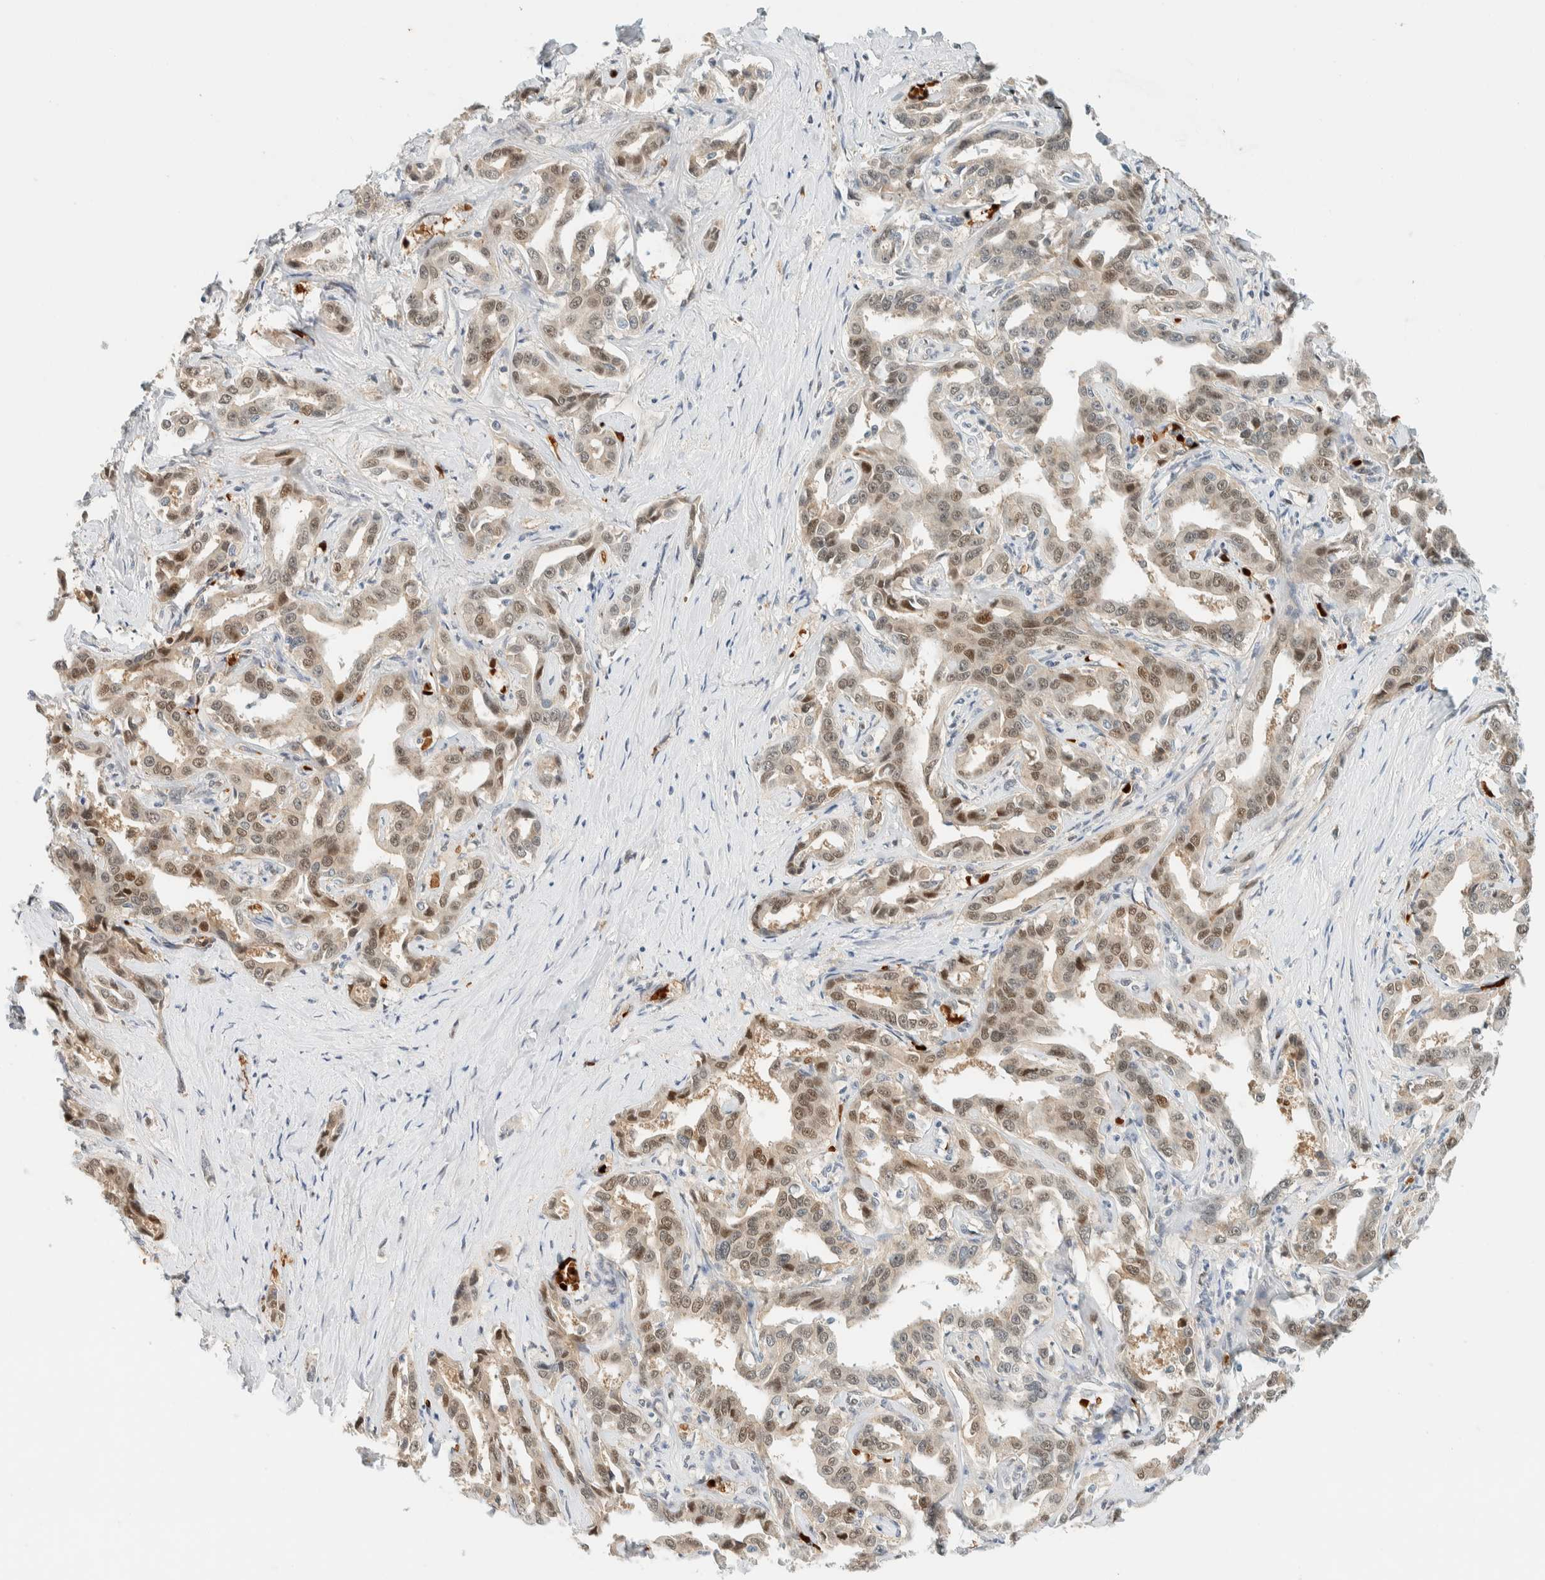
{"staining": {"intensity": "weak", "quantity": ">75%", "location": "cytoplasmic/membranous,nuclear"}, "tissue": "liver cancer", "cell_type": "Tumor cells", "image_type": "cancer", "snomed": [{"axis": "morphology", "description": "Cholangiocarcinoma"}, {"axis": "topography", "description": "Liver"}], "caption": "Immunohistochemistry (IHC) (DAB (3,3'-diaminobenzidine)) staining of human liver cancer (cholangiocarcinoma) exhibits weak cytoplasmic/membranous and nuclear protein staining in about >75% of tumor cells.", "gene": "TSTD2", "patient": {"sex": "male", "age": 59}}